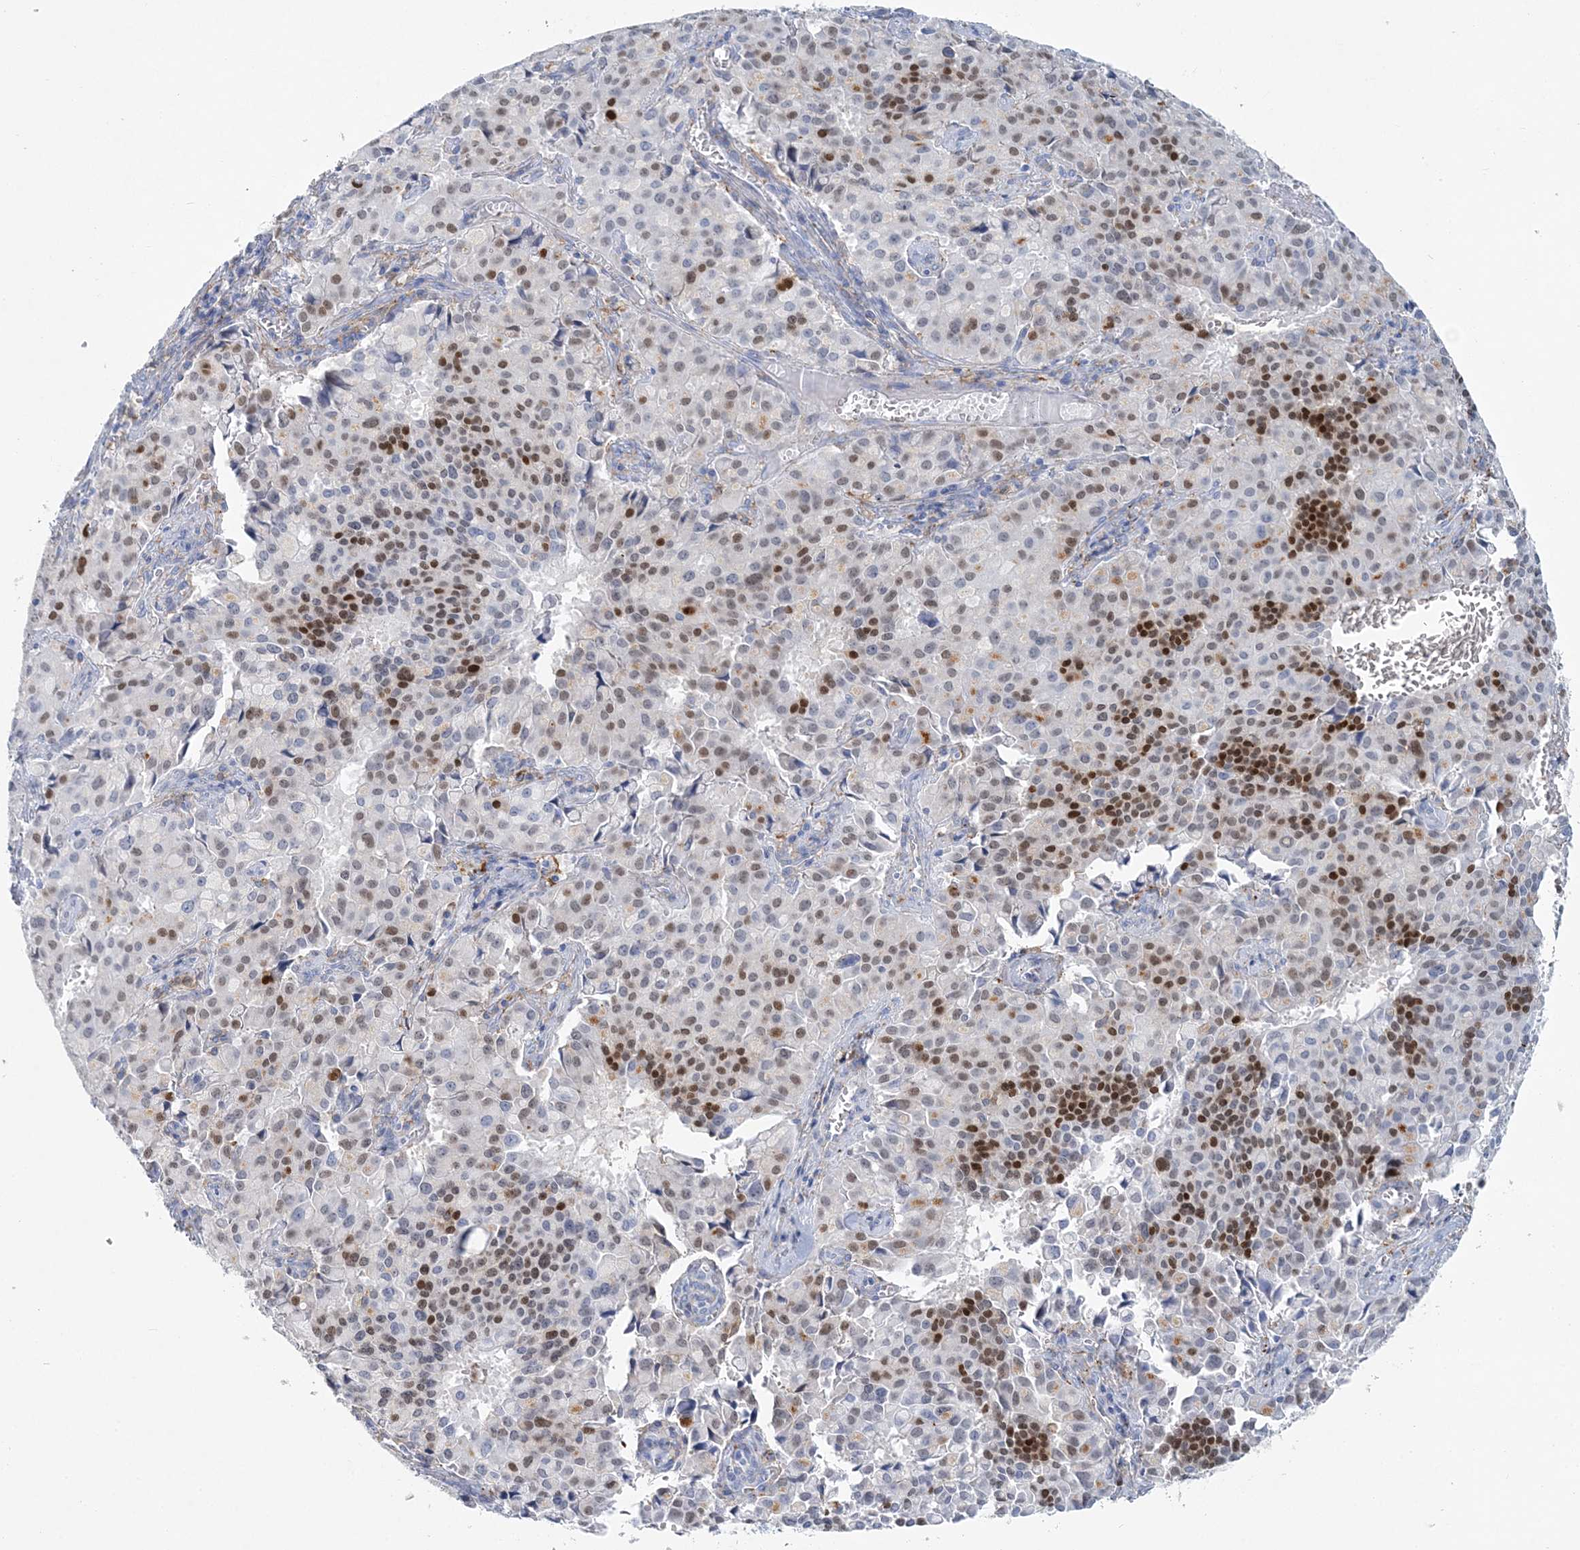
{"staining": {"intensity": "moderate", "quantity": "25%-75%", "location": "nuclear"}, "tissue": "pancreatic cancer", "cell_type": "Tumor cells", "image_type": "cancer", "snomed": [{"axis": "morphology", "description": "Adenocarcinoma, NOS"}, {"axis": "topography", "description": "Pancreas"}], "caption": "Immunohistochemistry (IHC) of pancreatic cancer exhibits medium levels of moderate nuclear staining in about 25%-75% of tumor cells.", "gene": "NKX6-1", "patient": {"sex": "male", "age": 65}}